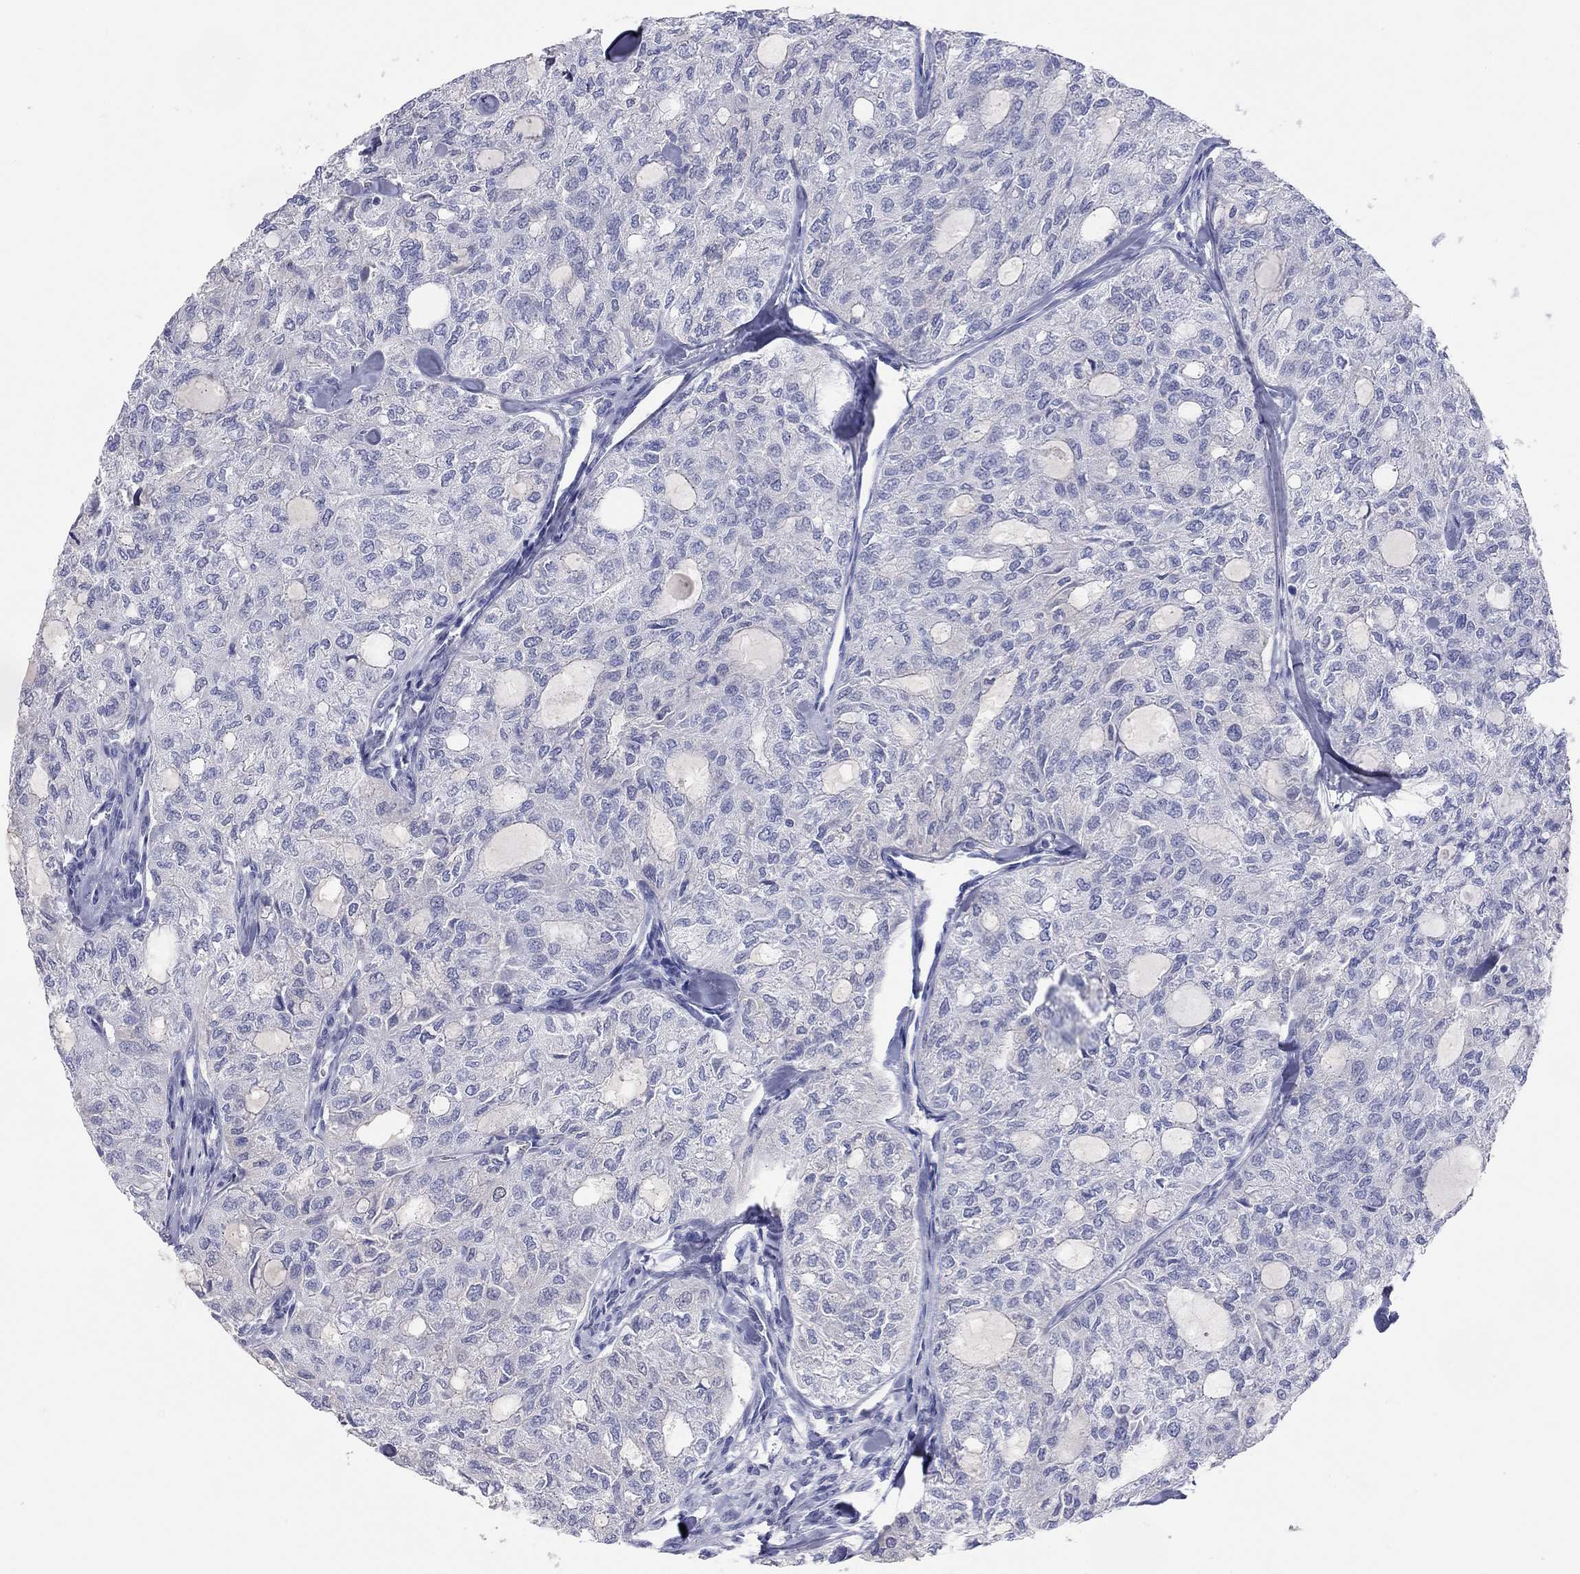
{"staining": {"intensity": "negative", "quantity": "none", "location": "none"}, "tissue": "thyroid cancer", "cell_type": "Tumor cells", "image_type": "cancer", "snomed": [{"axis": "morphology", "description": "Follicular adenoma carcinoma, NOS"}, {"axis": "topography", "description": "Thyroid gland"}], "caption": "Immunohistochemistry histopathology image of thyroid cancer stained for a protein (brown), which reveals no positivity in tumor cells.", "gene": "PCDHGC5", "patient": {"sex": "male", "age": 75}}